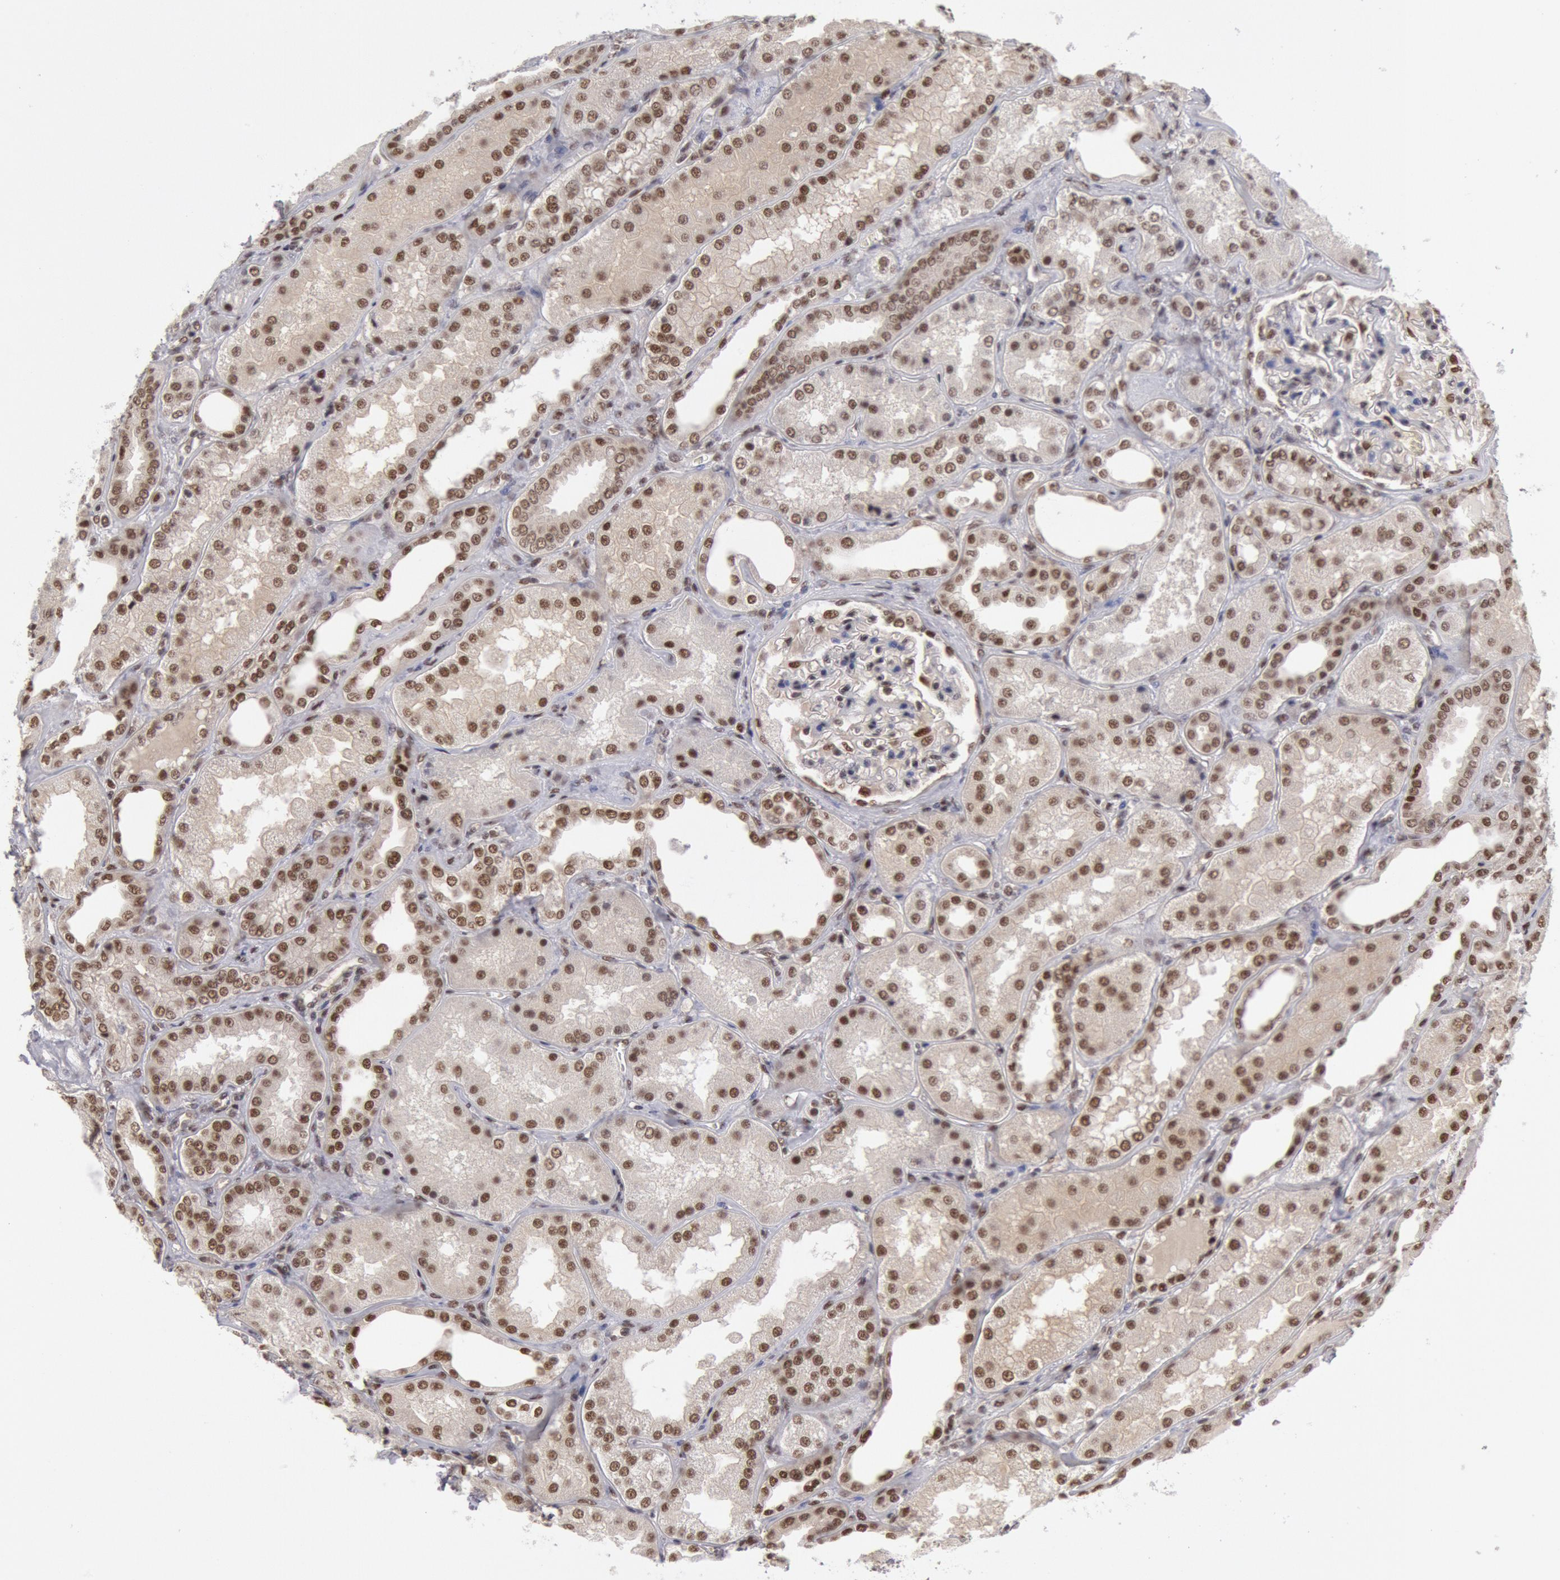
{"staining": {"intensity": "moderate", "quantity": "<25%", "location": "nuclear"}, "tissue": "kidney", "cell_type": "Cells in glomeruli", "image_type": "normal", "snomed": [{"axis": "morphology", "description": "Normal tissue, NOS"}, {"axis": "topography", "description": "Kidney"}], "caption": "About <25% of cells in glomeruli in normal human kidney demonstrate moderate nuclear protein expression as visualized by brown immunohistochemical staining.", "gene": "PPP4R3B", "patient": {"sex": "female", "age": 56}}